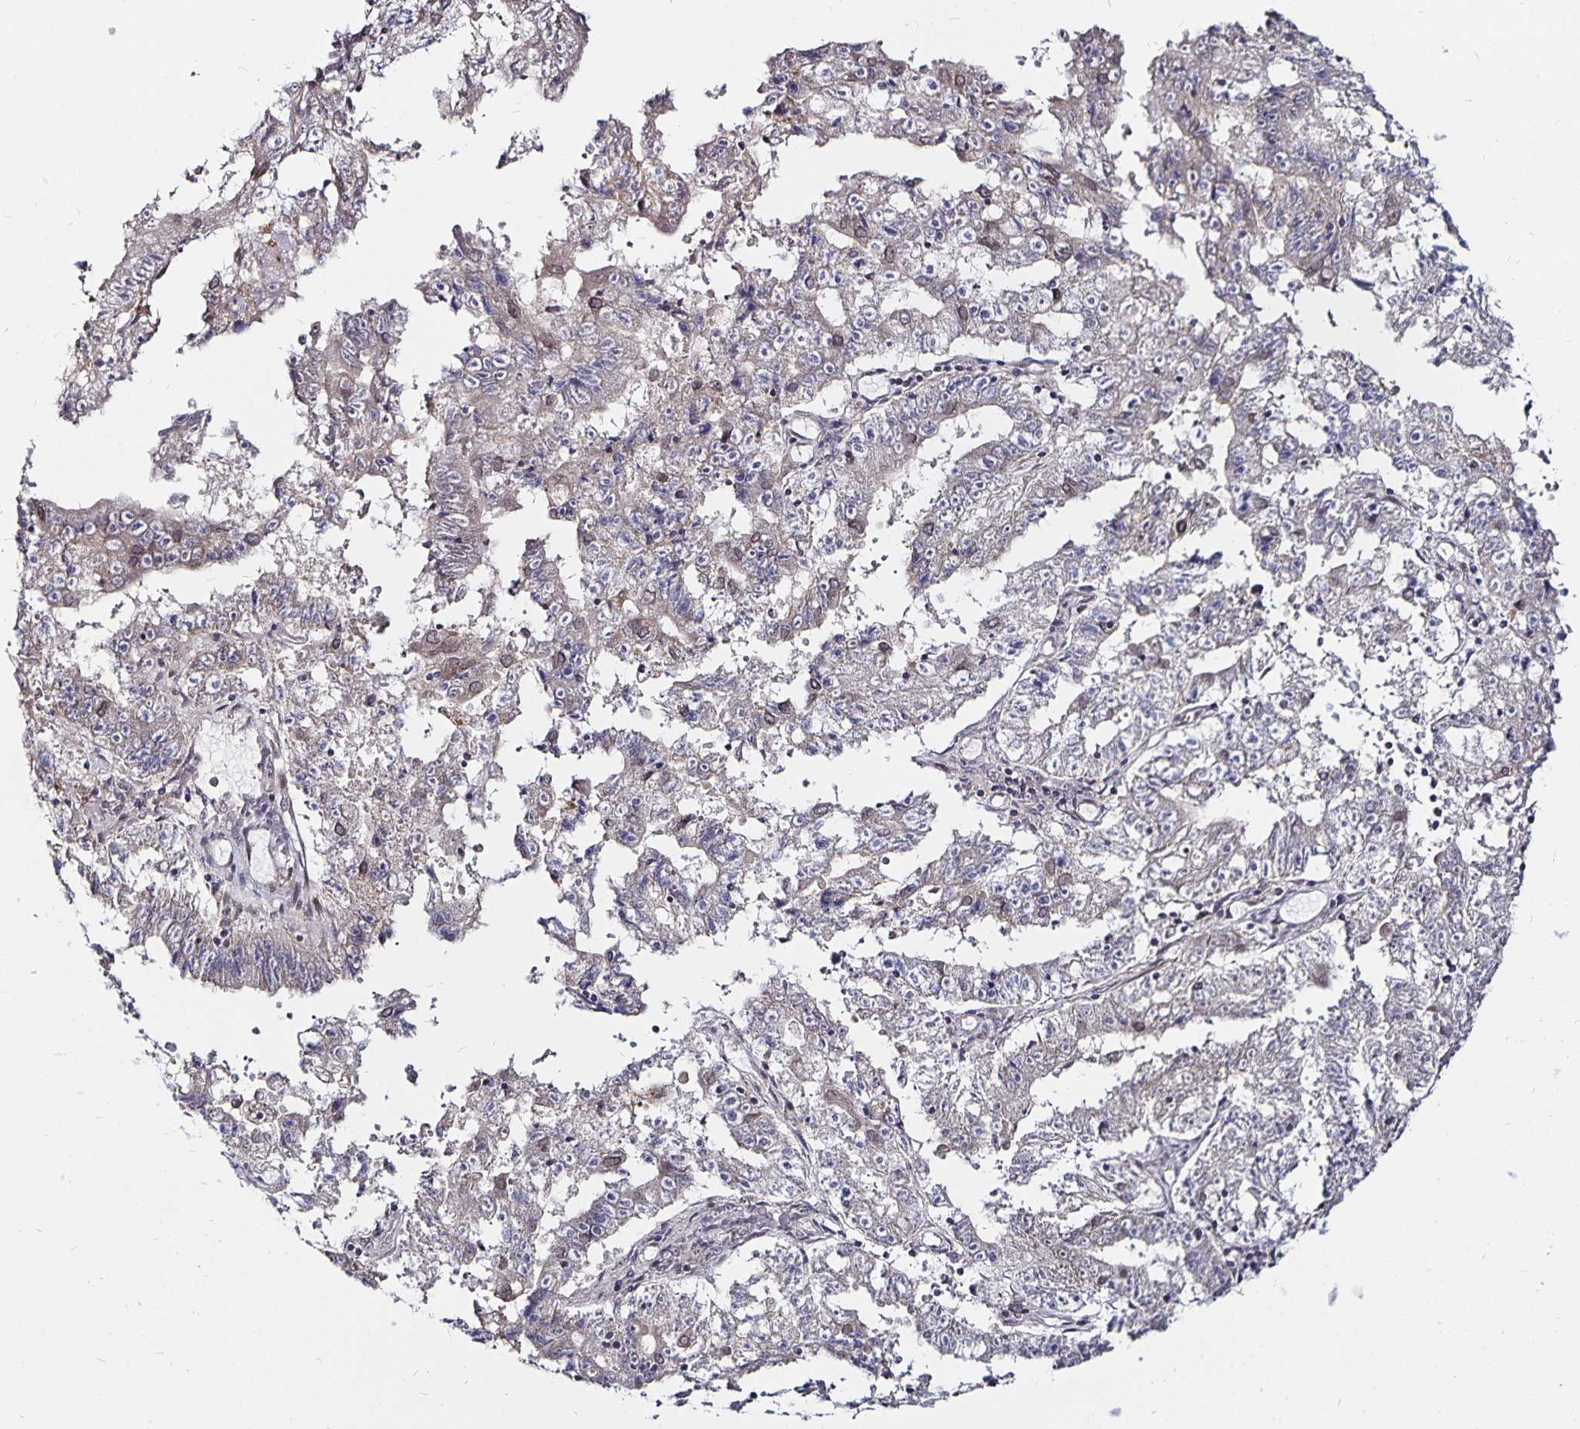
{"staining": {"intensity": "negative", "quantity": "none", "location": "none"}, "tissue": "endometrial cancer", "cell_type": "Tumor cells", "image_type": "cancer", "snomed": [{"axis": "morphology", "description": "Adenocarcinoma, NOS"}, {"axis": "topography", "description": "Endometrium"}], "caption": "The image reveals no staining of tumor cells in endometrial cancer.", "gene": "CYP27A1", "patient": {"sex": "female", "age": 82}}